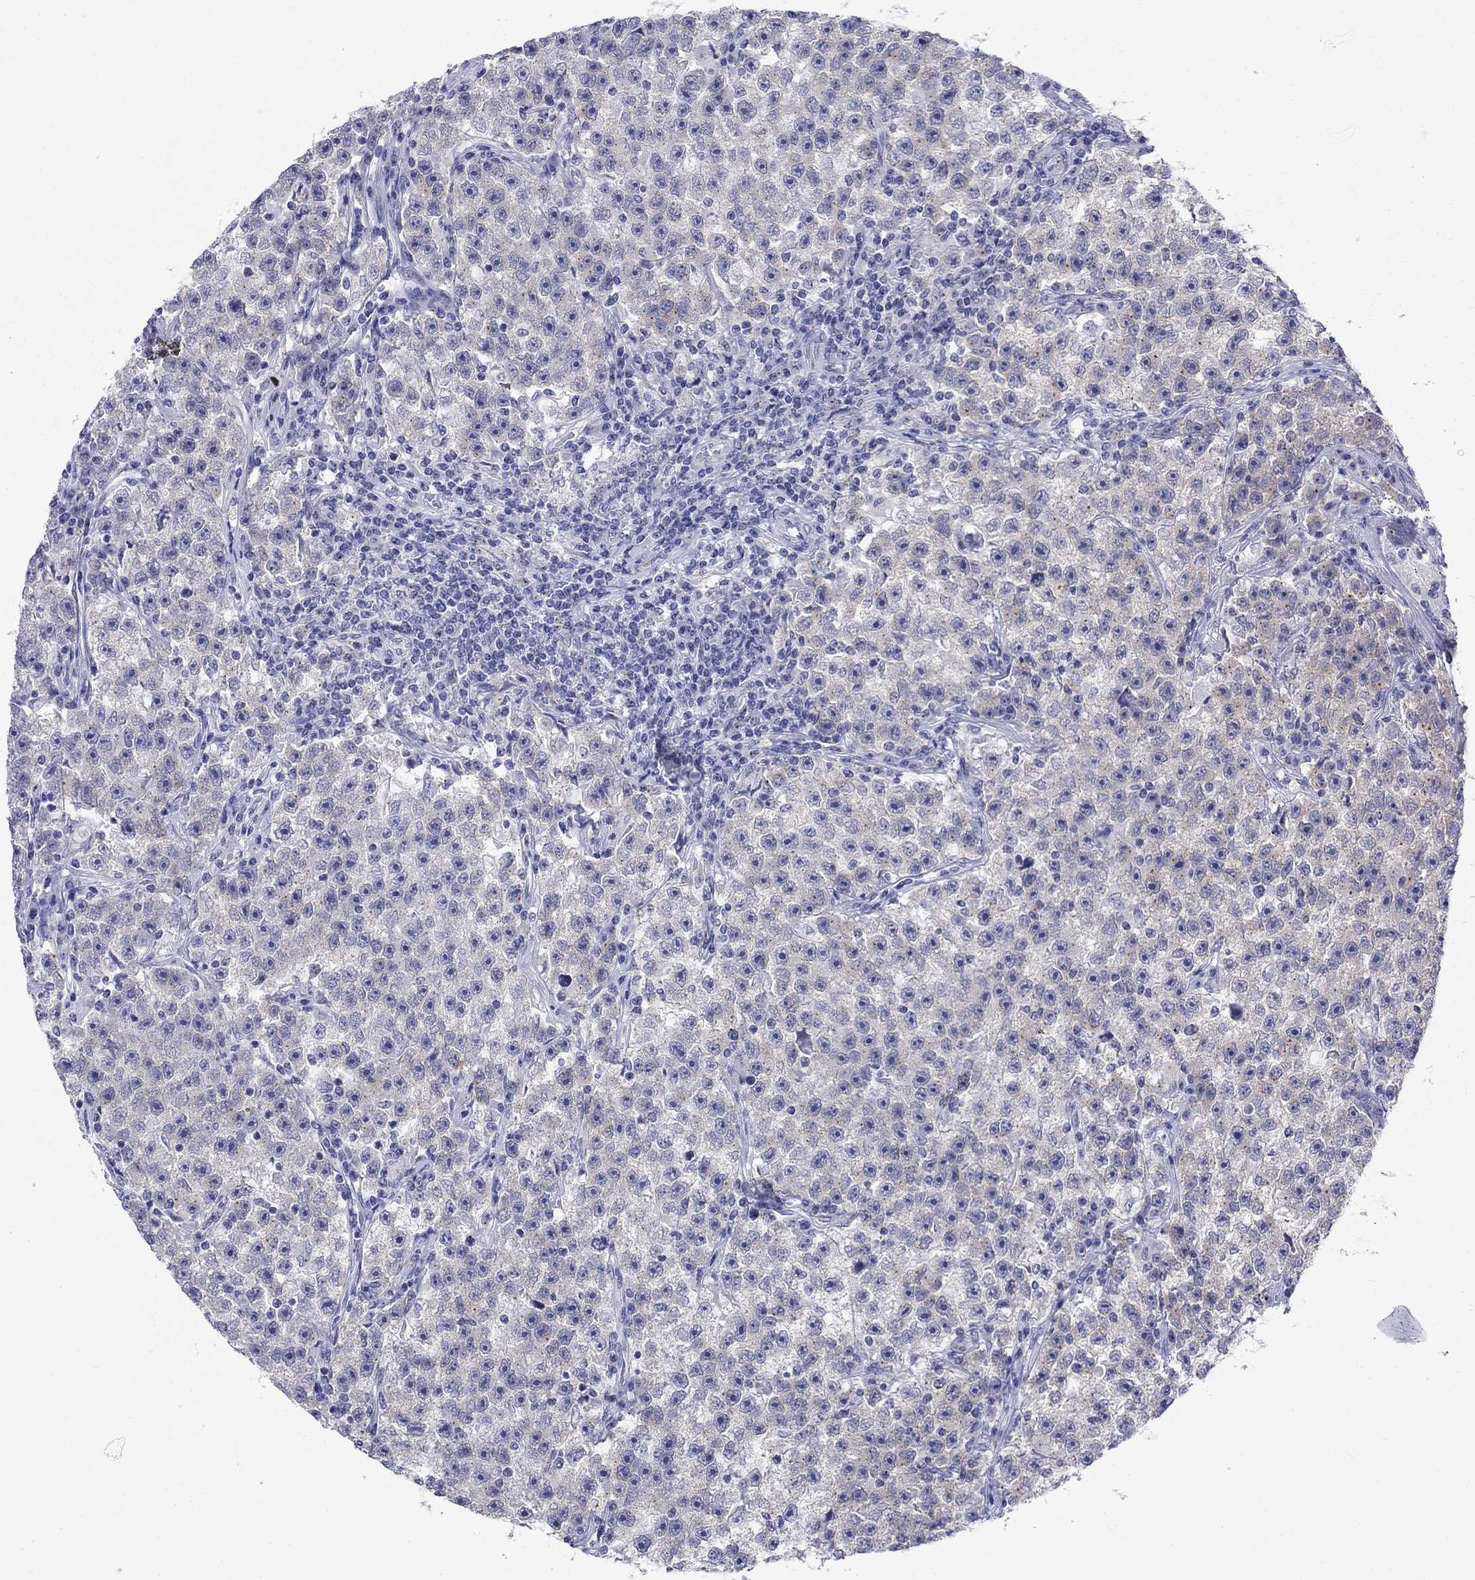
{"staining": {"intensity": "negative", "quantity": "none", "location": "none"}, "tissue": "testis cancer", "cell_type": "Tumor cells", "image_type": "cancer", "snomed": [{"axis": "morphology", "description": "Seminoma, NOS"}, {"axis": "topography", "description": "Testis"}], "caption": "IHC micrograph of human testis cancer (seminoma) stained for a protein (brown), which demonstrates no staining in tumor cells.", "gene": "CEP43", "patient": {"sex": "male", "age": 22}}